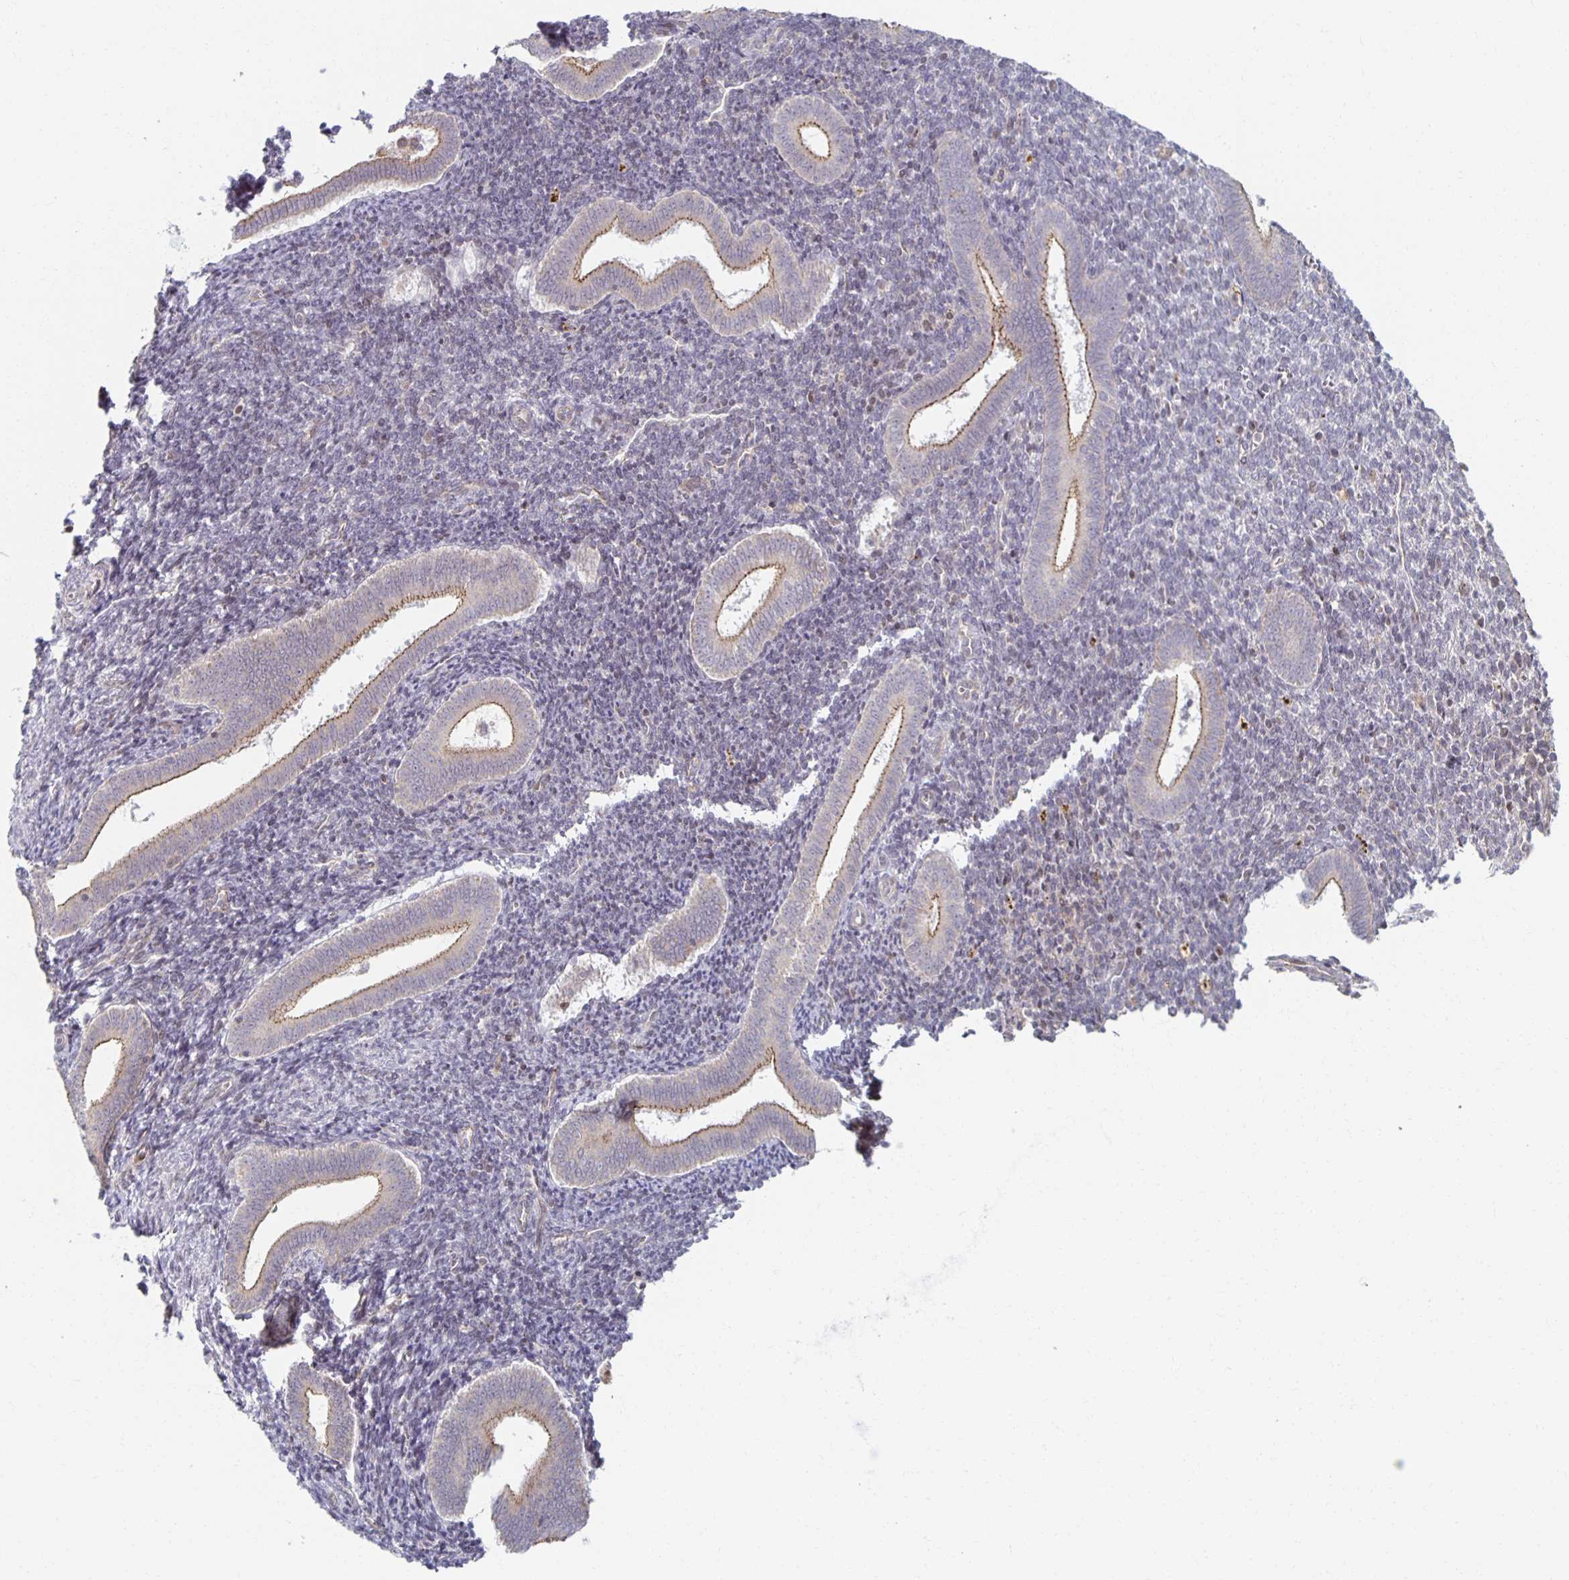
{"staining": {"intensity": "negative", "quantity": "none", "location": "none"}, "tissue": "endometrium", "cell_type": "Cells in endometrial stroma", "image_type": "normal", "snomed": [{"axis": "morphology", "description": "Normal tissue, NOS"}, {"axis": "topography", "description": "Endometrium"}], "caption": "The histopathology image shows no significant positivity in cells in endometrial stroma of endometrium. Nuclei are stained in blue.", "gene": "HCFC1R1", "patient": {"sex": "female", "age": 25}}